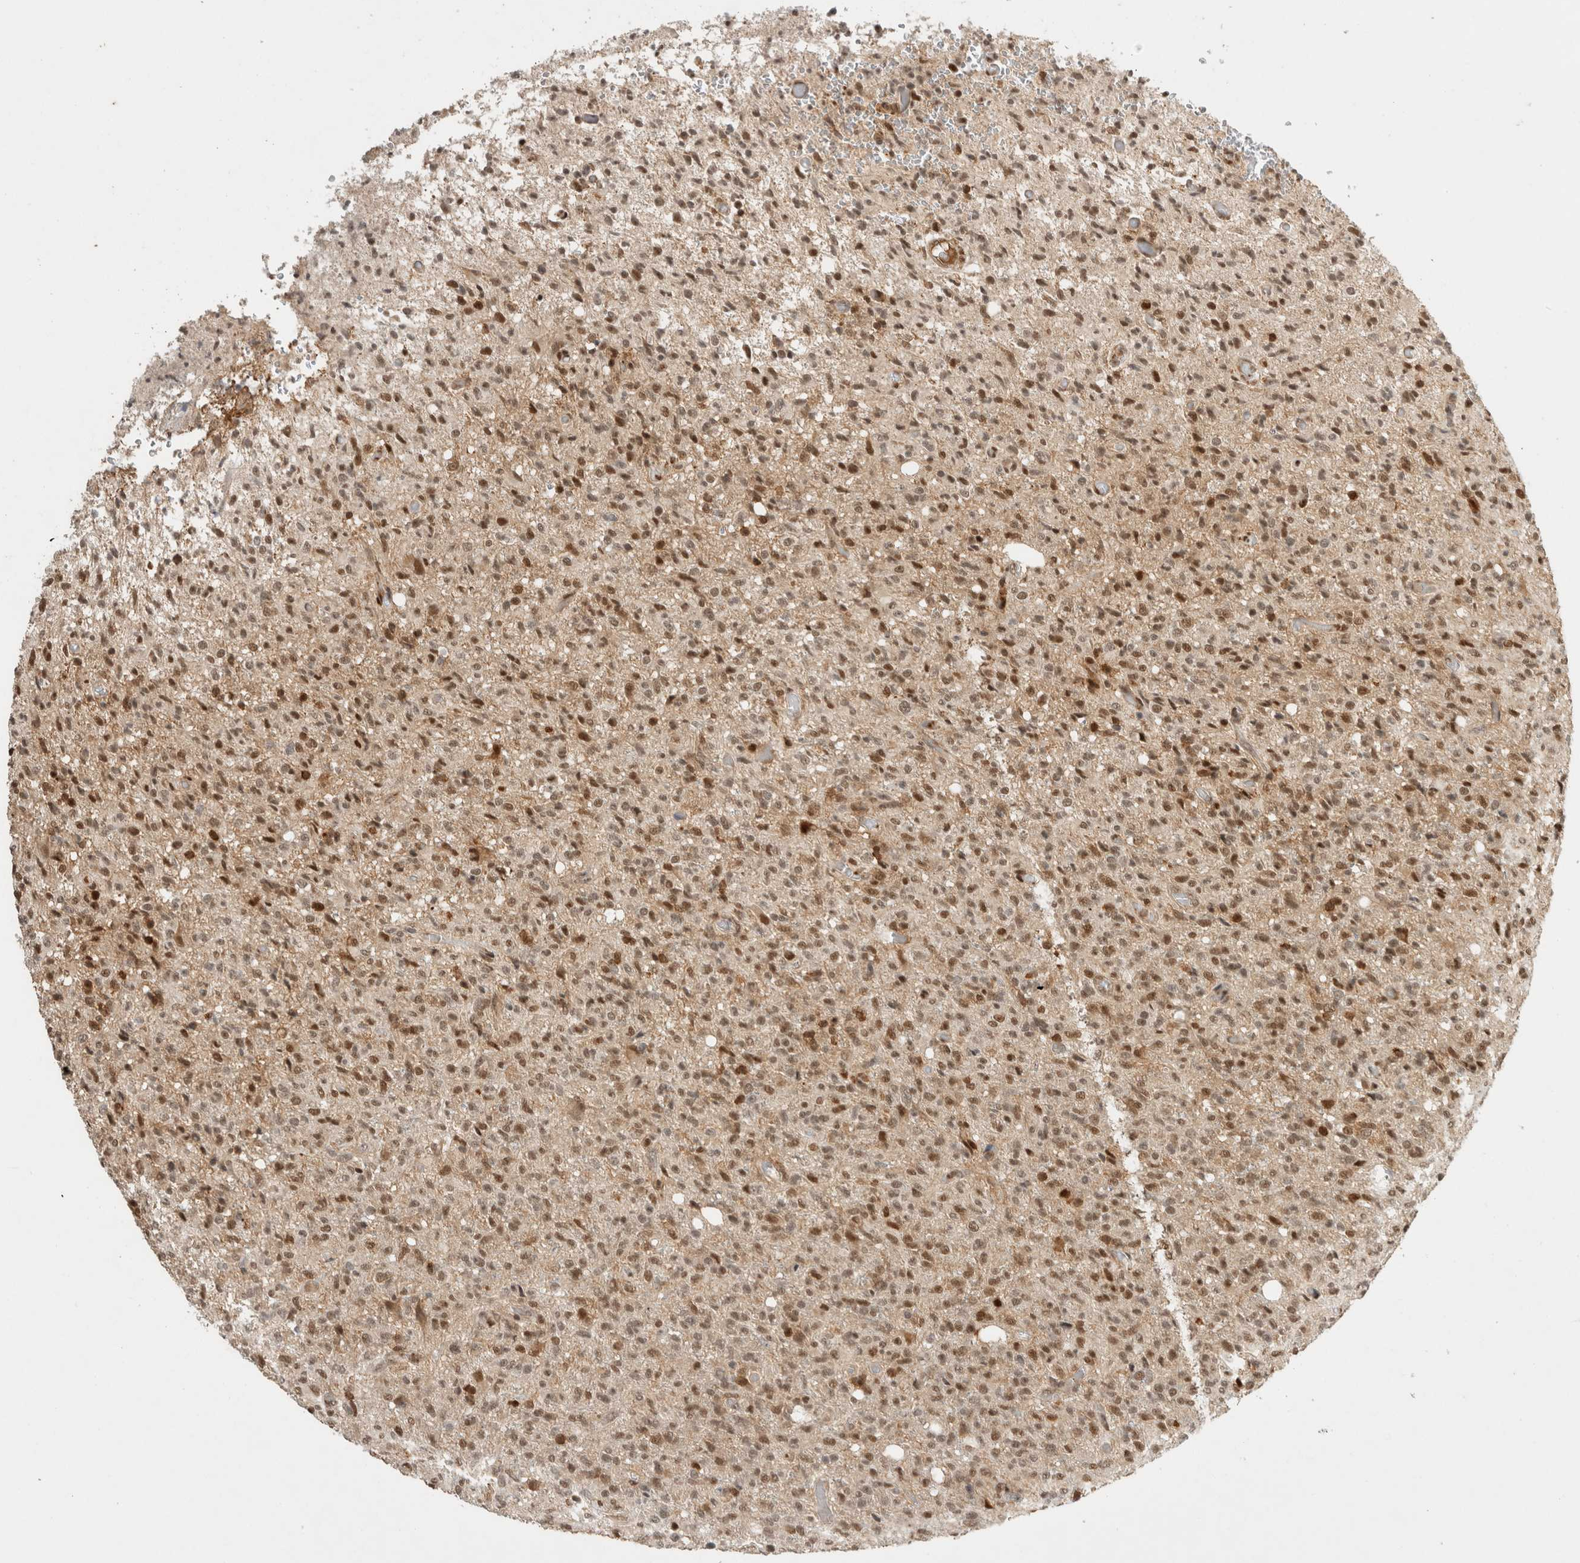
{"staining": {"intensity": "moderate", "quantity": "25%-75%", "location": "nuclear"}, "tissue": "glioma", "cell_type": "Tumor cells", "image_type": "cancer", "snomed": [{"axis": "morphology", "description": "Glioma, malignant, High grade"}, {"axis": "topography", "description": "Brain"}], "caption": "There is medium levels of moderate nuclear expression in tumor cells of glioma, as demonstrated by immunohistochemical staining (brown color).", "gene": "SNRNP40", "patient": {"sex": "female", "age": 57}}